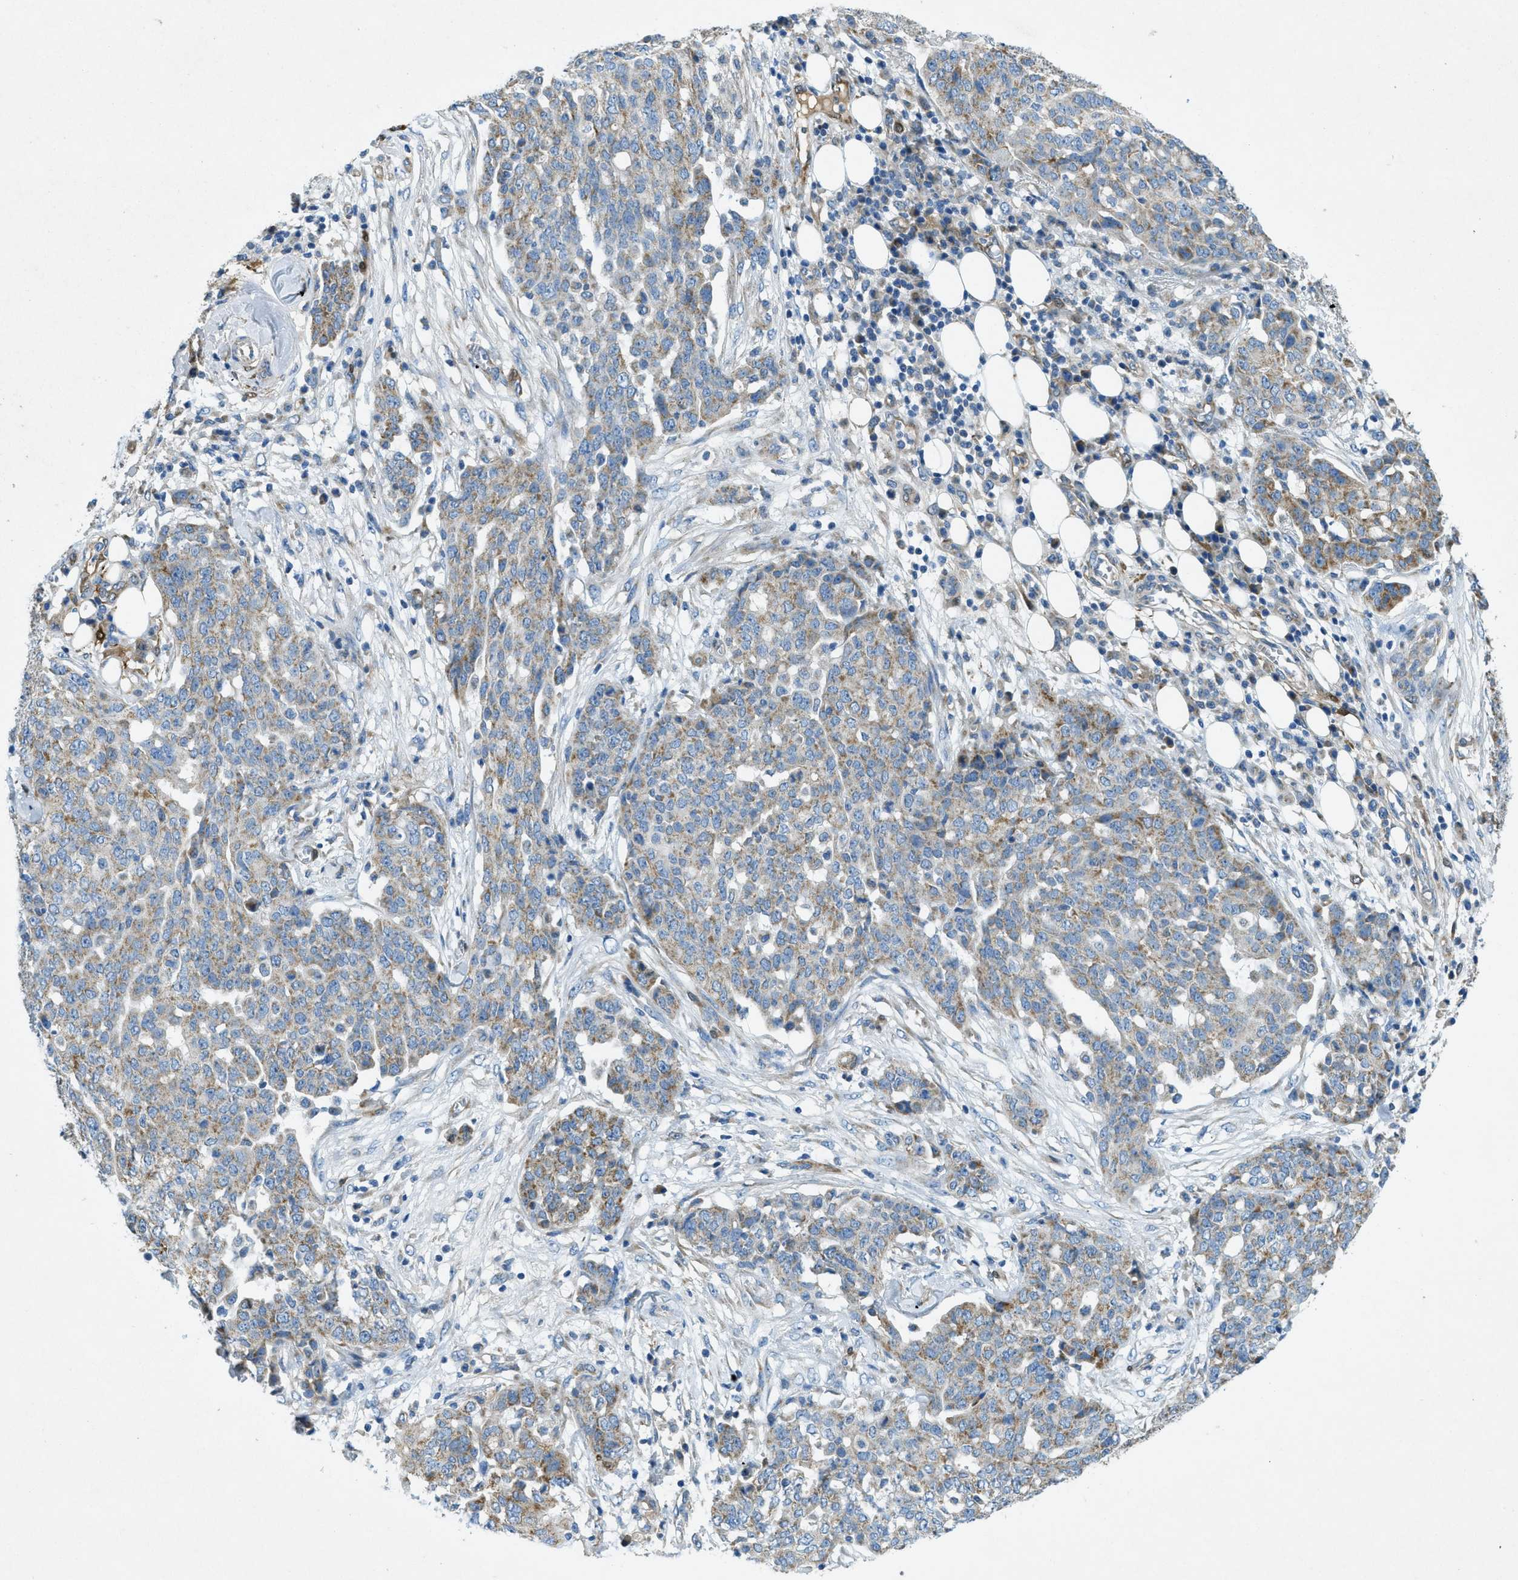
{"staining": {"intensity": "weak", "quantity": ">75%", "location": "cytoplasmic/membranous"}, "tissue": "ovarian cancer", "cell_type": "Tumor cells", "image_type": "cancer", "snomed": [{"axis": "morphology", "description": "Cystadenocarcinoma, serous, NOS"}, {"axis": "topography", "description": "Soft tissue"}, {"axis": "topography", "description": "Ovary"}], "caption": "High-power microscopy captured an IHC image of ovarian cancer, revealing weak cytoplasmic/membranous positivity in approximately >75% of tumor cells. (brown staining indicates protein expression, while blue staining denotes nuclei).", "gene": "CYGB", "patient": {"sex": "female", "age": 57}}